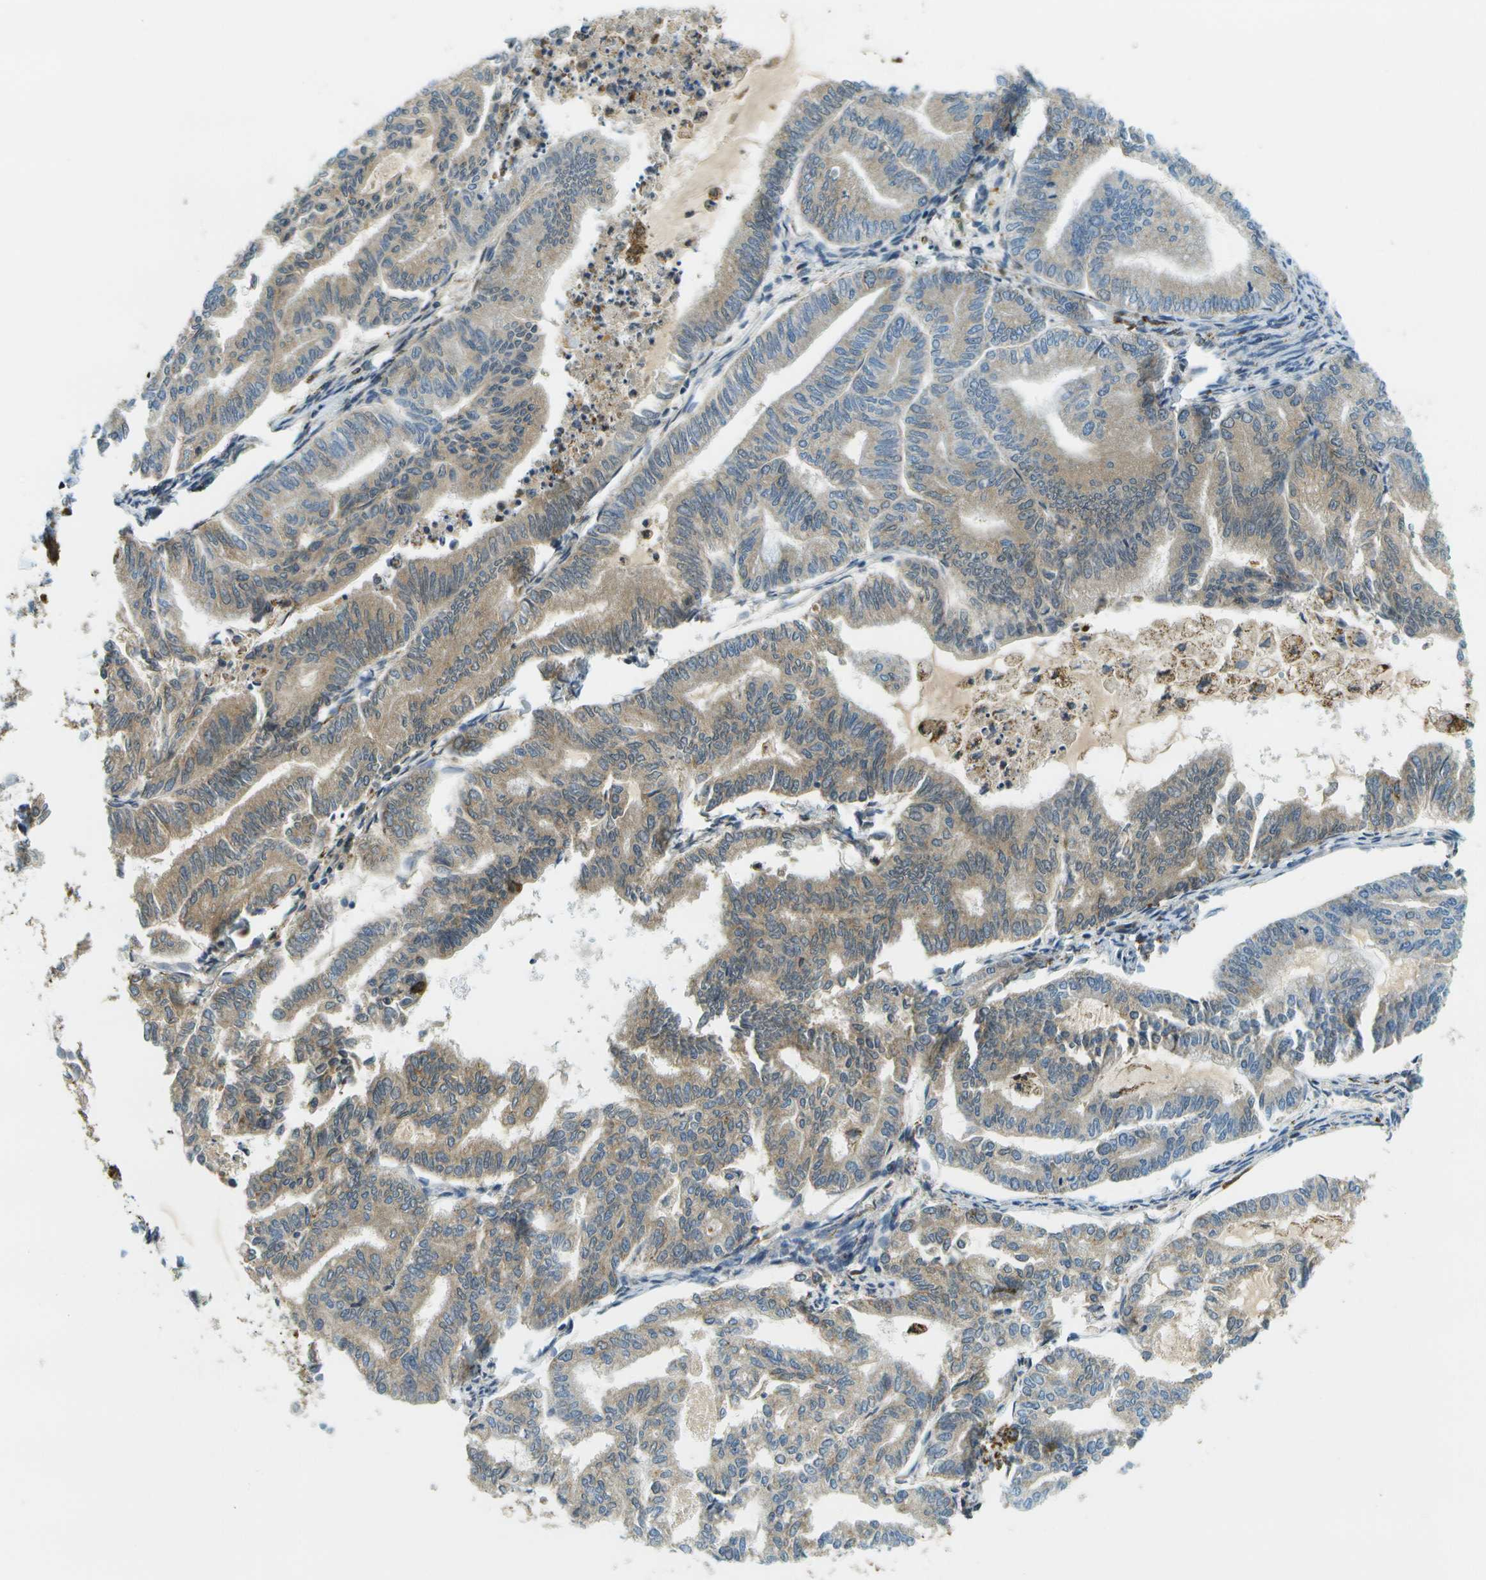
{"staining": {"intensity": "weak", "quantity": "25%-75%", "location": "cytoplasmic/membranous"}, "tissue": "endometrial cancer", "cell_type": "Tumor cells", "image_type": "cancer", "snomed": [{"axis": "morphology", "description": "Adenocarcinoma, NOS"}, {"axis": "topography", "description": "Endometrium"}], "caption": "Immunohistochemistry (DAB) staining of human endometrial cancer exhibits weak cytoplasmic/membranous protein staining in about 25%-75% of tumor cells. The protein is stained brown, and the nuclei are stained in blue (DAB IHC with brightfield microscopy, high magnification).", "gene": "HLCS", "patient": {"sex": "female", "age": 79}}